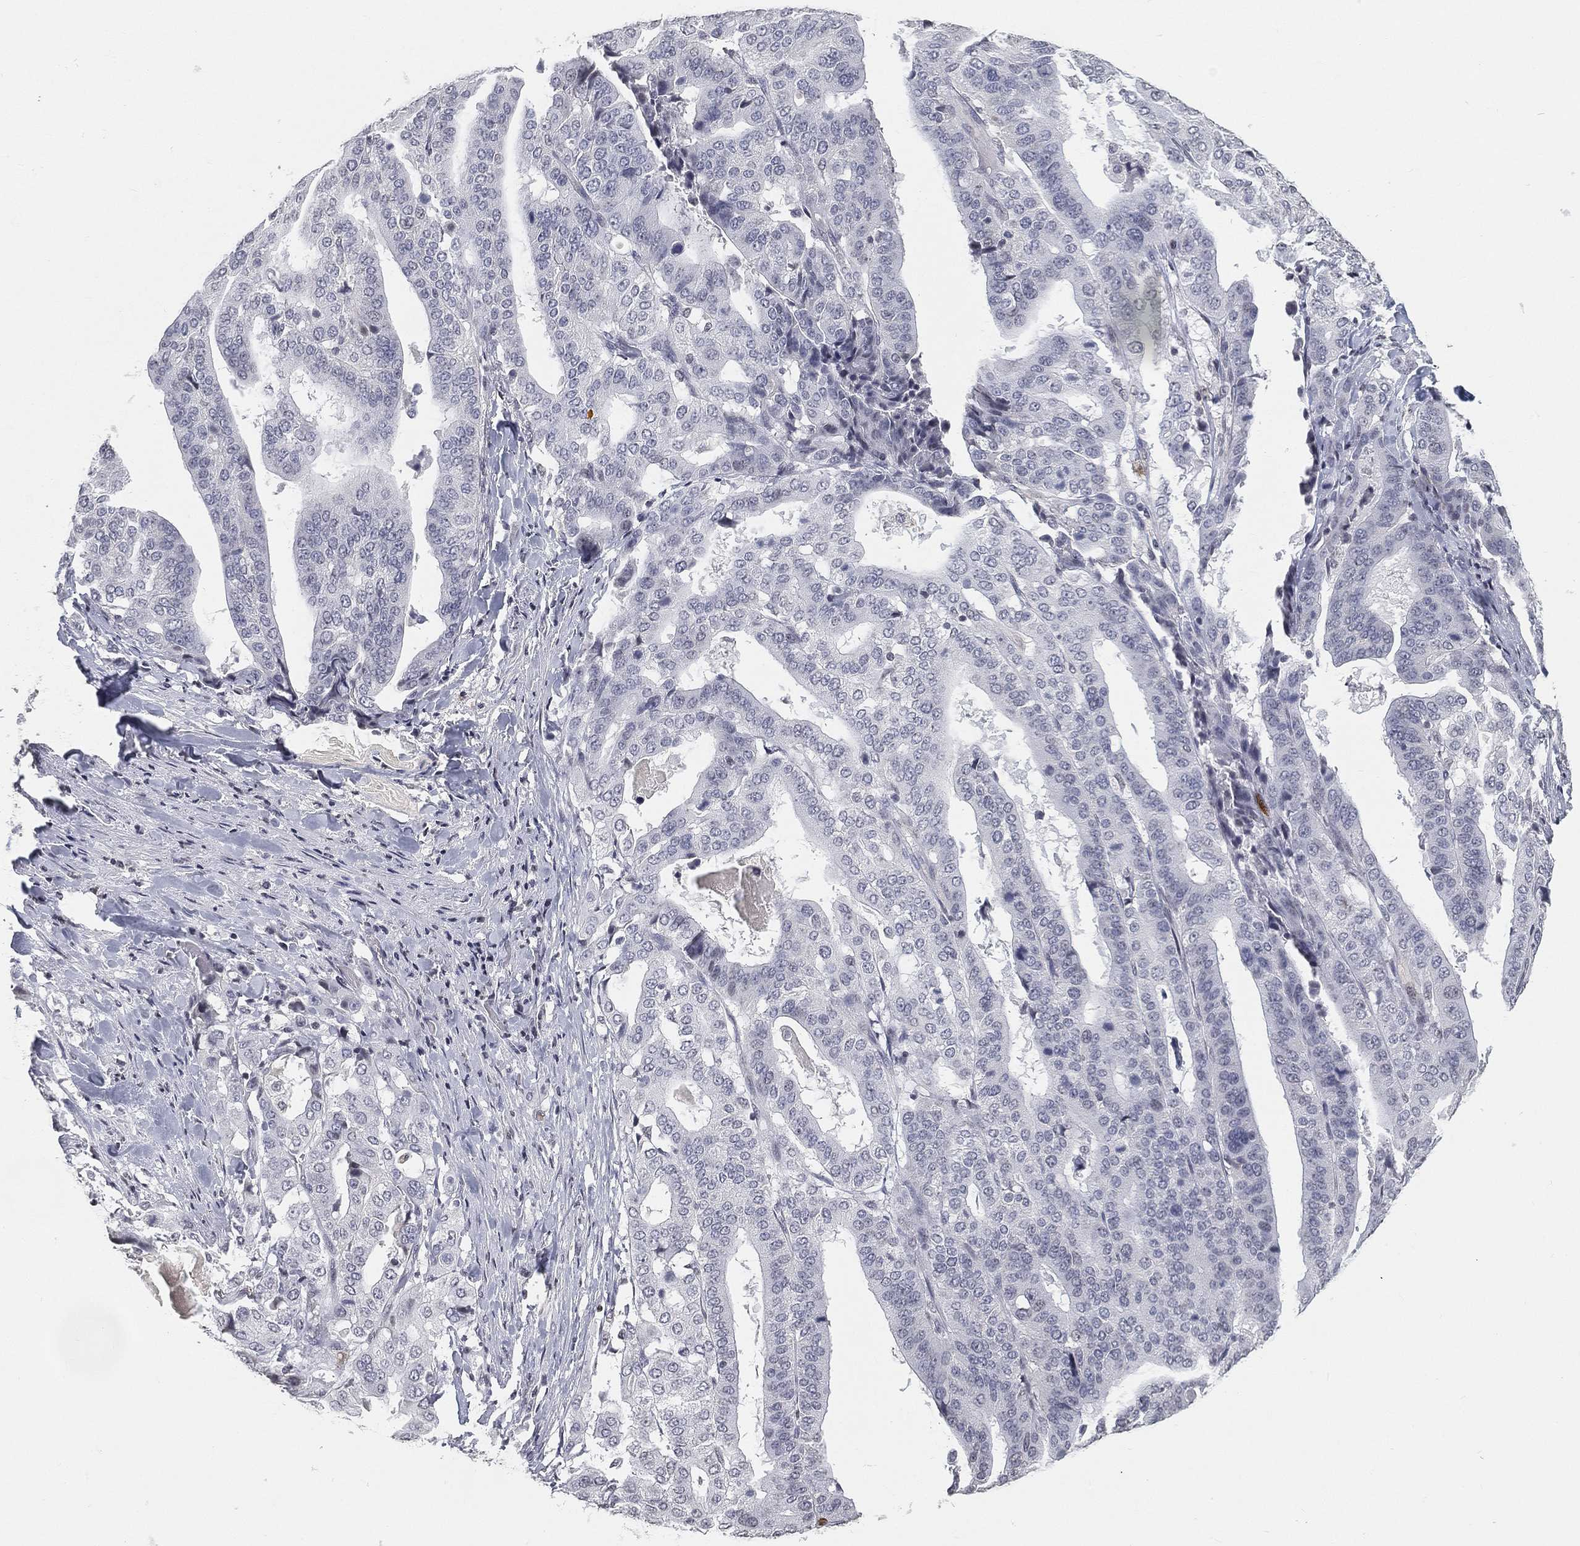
{"staining": {"intensity": "negative", "quantity": "none", "location": "none"}, "tissue": "stomach cancer", "cell_type": "Tumor cells", "image_type": "cancer", "snomed": [{"axis": "morphology", "description": "Adenocarcinoma, NOS"}, {"axis": "topography", "description": "Stomach"}], "caption": "This is an immunohistochemistry (IHC) image of adenocarcinoma (stomach). There is no staining in tumor cells.", "gene": "ARG1", "patient": {"sex": "male", "age": 48}}